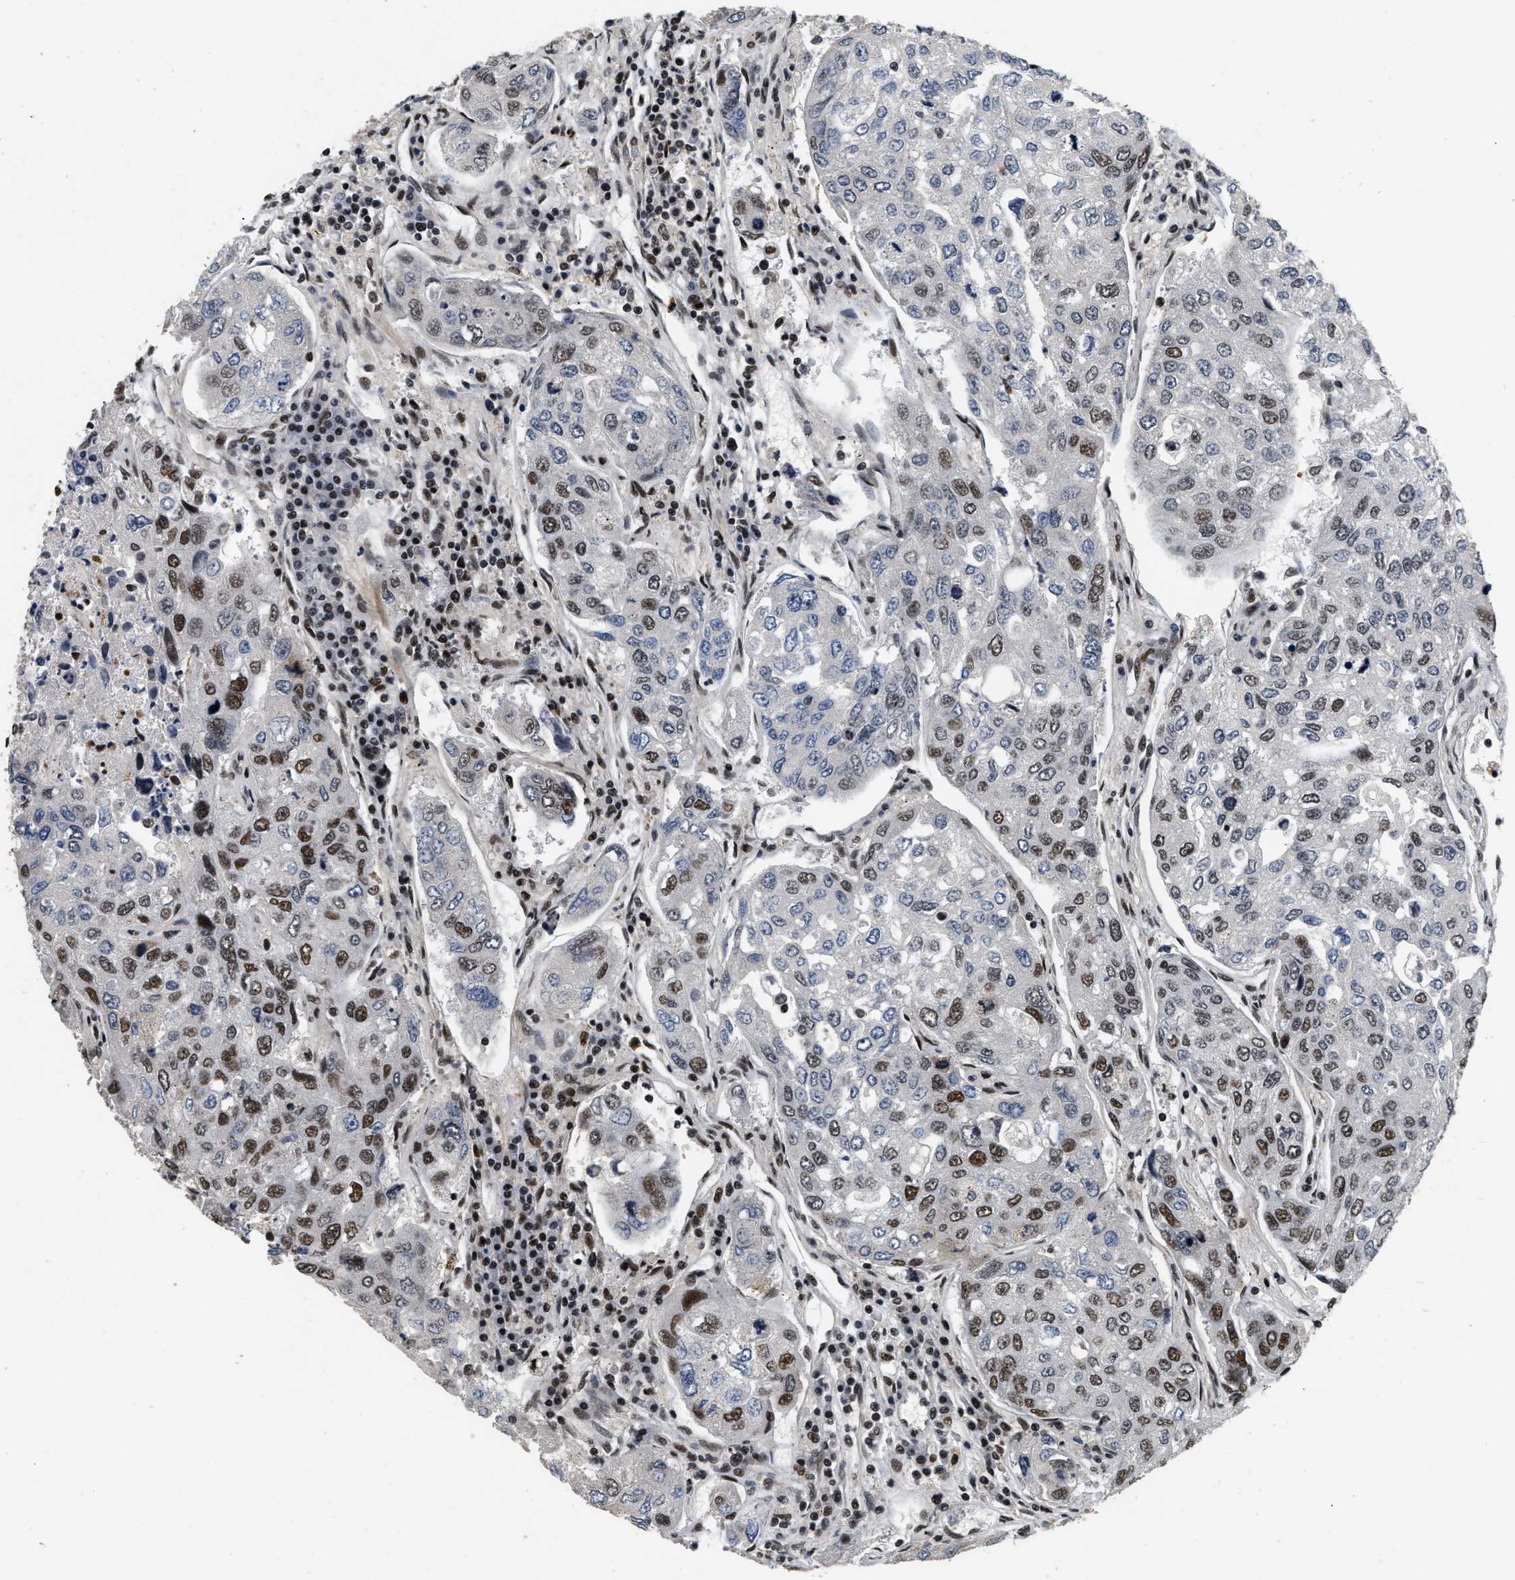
{"staining": {"intensity": "strong", "quantity": "<25%", "location": "nuclear"}, "tissue": "urothelial cancer", "cell_type": "Tumor cells", "image_type": "cancer", "snomed": [{"axis": "morphology", "description": "Urothelial carcinoma, High grade"}, {"axis": "topography", "description": "Lymph node"}, {"axis": "topography", "description": "Urinary bladder"}], "caption": "About <25% of tumor cells in urothelial cancer display strong nuclear protein positivity as visualized by brown immunohistochemical staining.", "gene": "SMARCB1", "patient": {"sex": "male", "age": 51}}